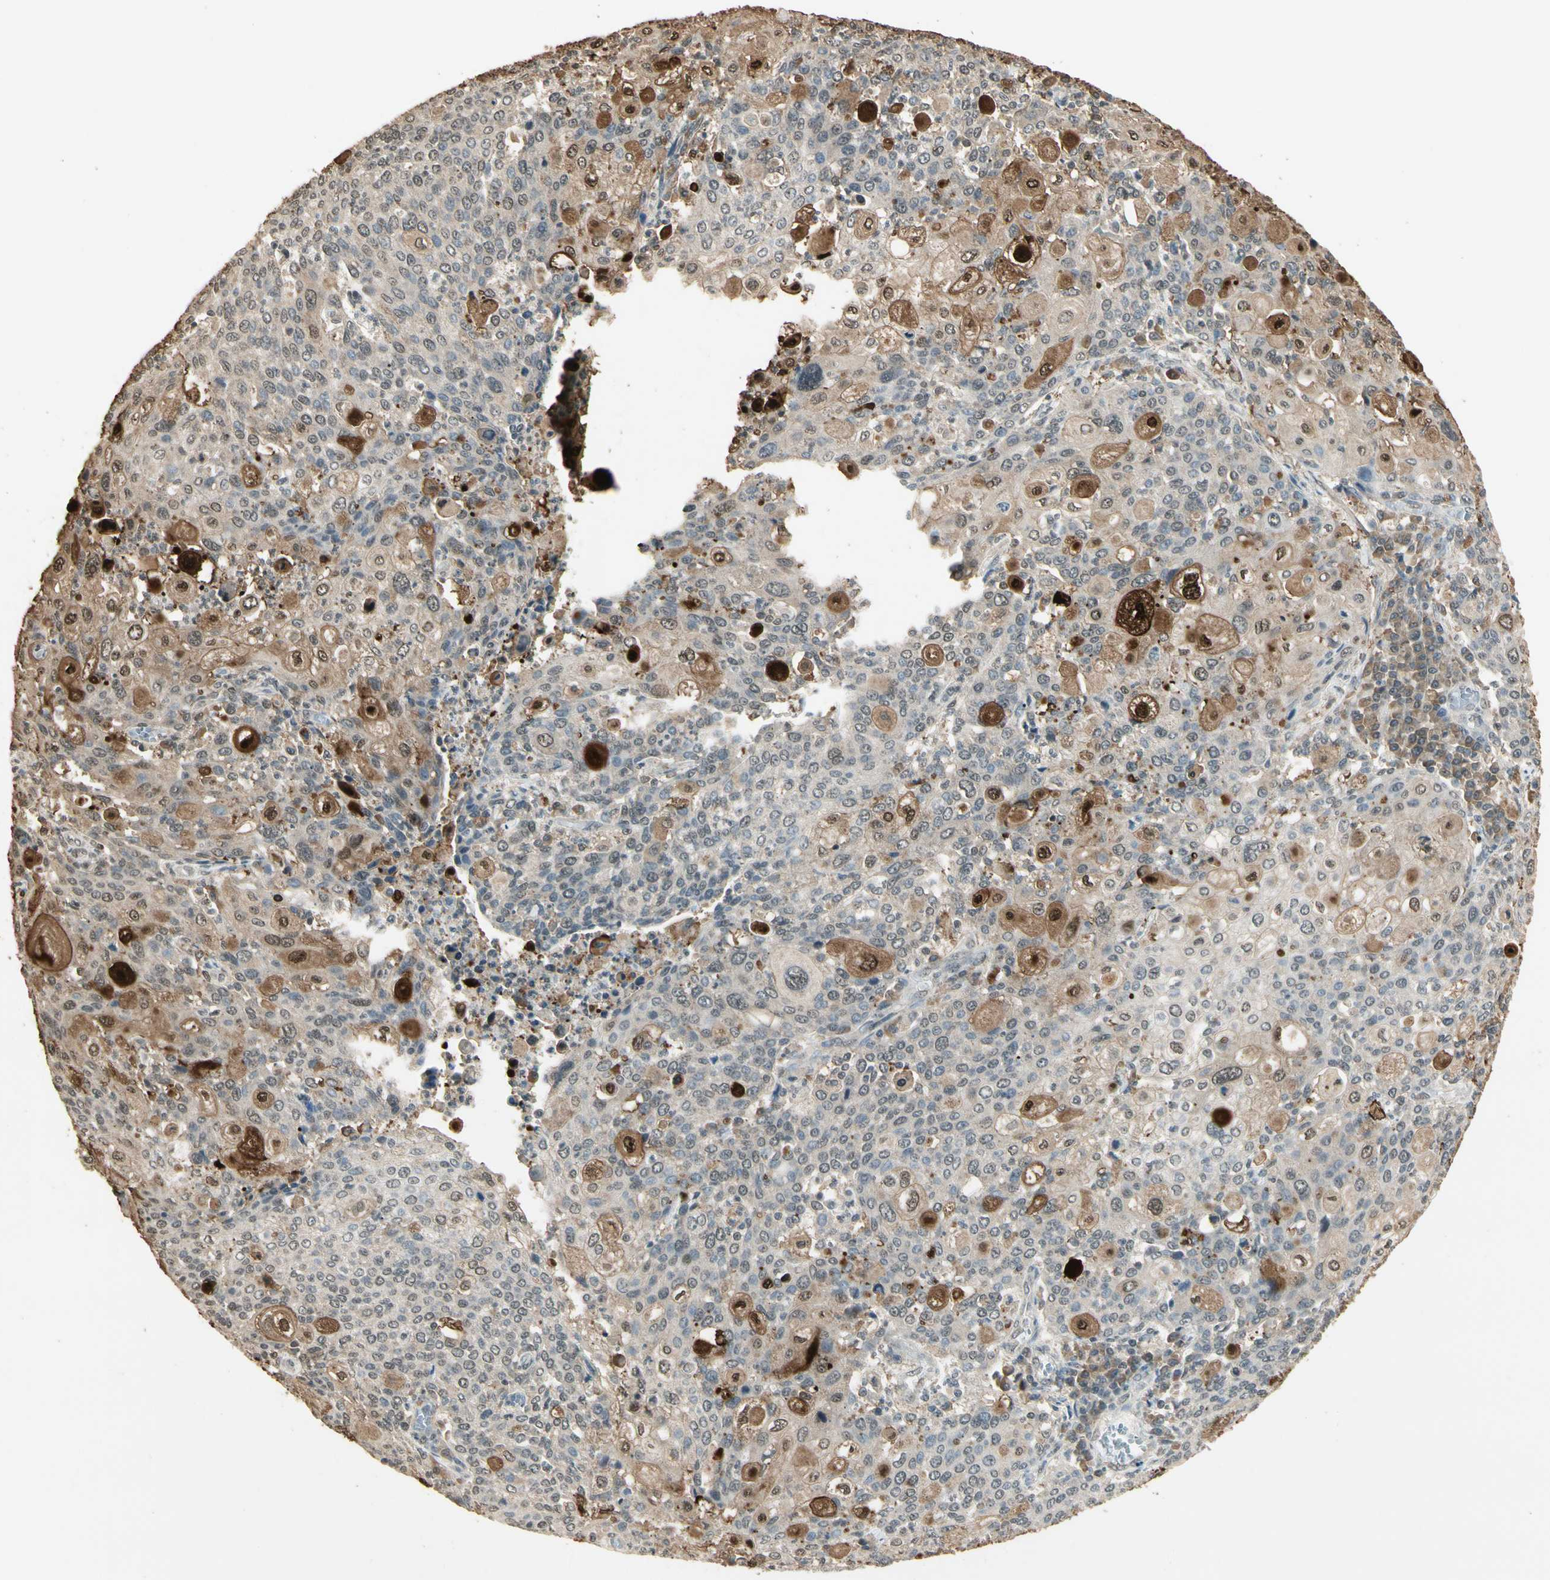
{"staining": {"intensity": "moderate", "quantity": "25%-75%", "location": "cytoplasmic/membranous,nuclear"}, "tissue": "cervical cancer", "cell_type": "Tumor cells", "image_type": "cancer", "snomed": [{"axis": "morphology", "description": "Squamous cell carcinoma, NOS"}, {"axis": "topography", "description": "Cervix"}], "caption": "Tumor cells reveal medium levels of moderate cytoplasmic/membranous and nuclear positivity in approximately 25%-75% of cells in human cervical squamous cell carcinoma.", "gene": "SGCA", "patient": {"sex": "female", "age": 40}}